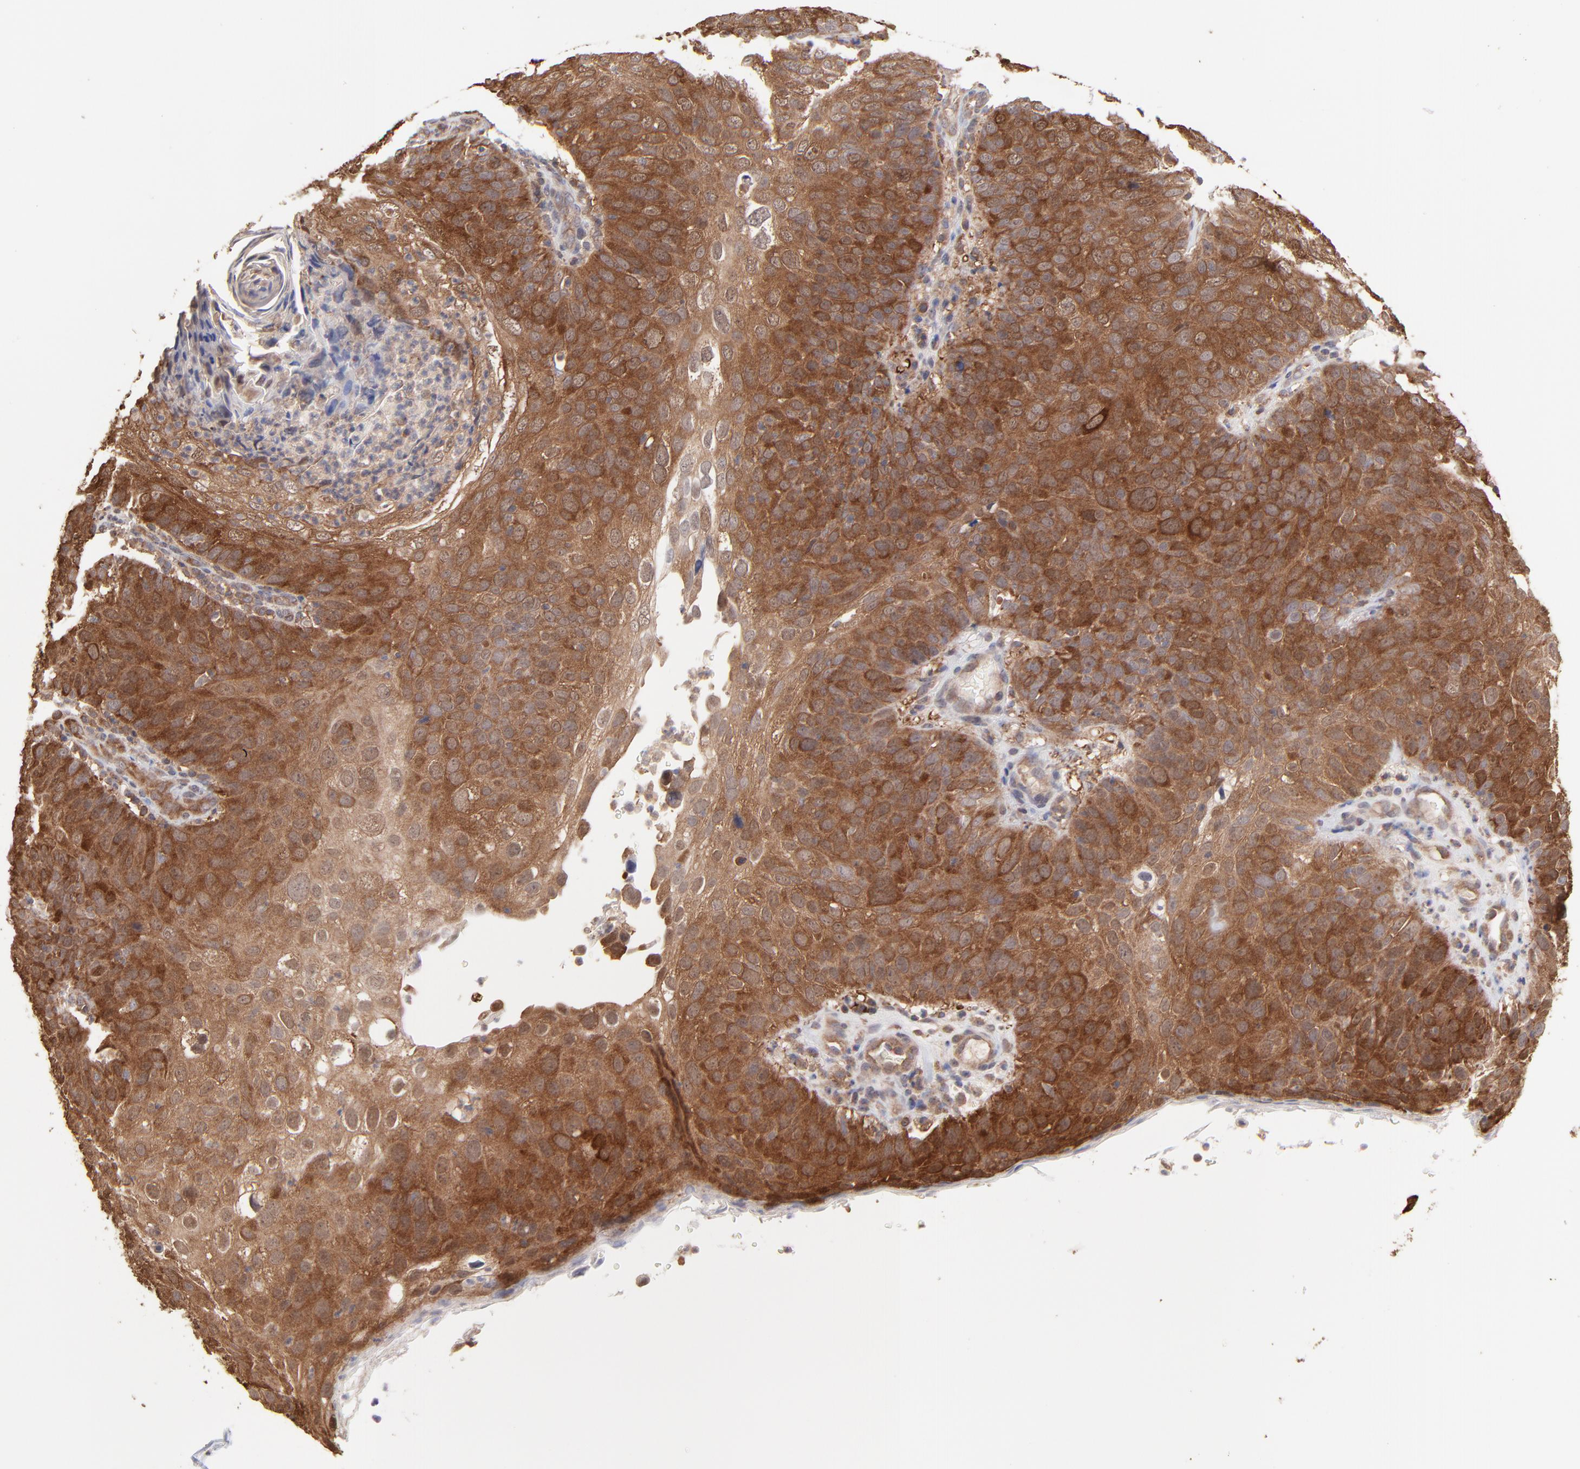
{"staining": {"intensity": "strong", "quantity": ">75%", "location": "cytoplasmic/membranous"}, "tissue": "skin cancer", "cell_type": "Tumor cells", "image_type": "cancer", "snomed": [{"axis": "morphology", "description": "Squamous cell carcinoma, NOS"}, {"axis": "topography", "description": "Skin"}], "caption": "This is a histology image of immunohistochemistry (IHC) staining of squamous cell carcinoma (skin), which shows strong staining in the cytoplasmic/membranous of tumor cells.", "gene": "GART", "patient": {"sex": "male", "age": 87}}